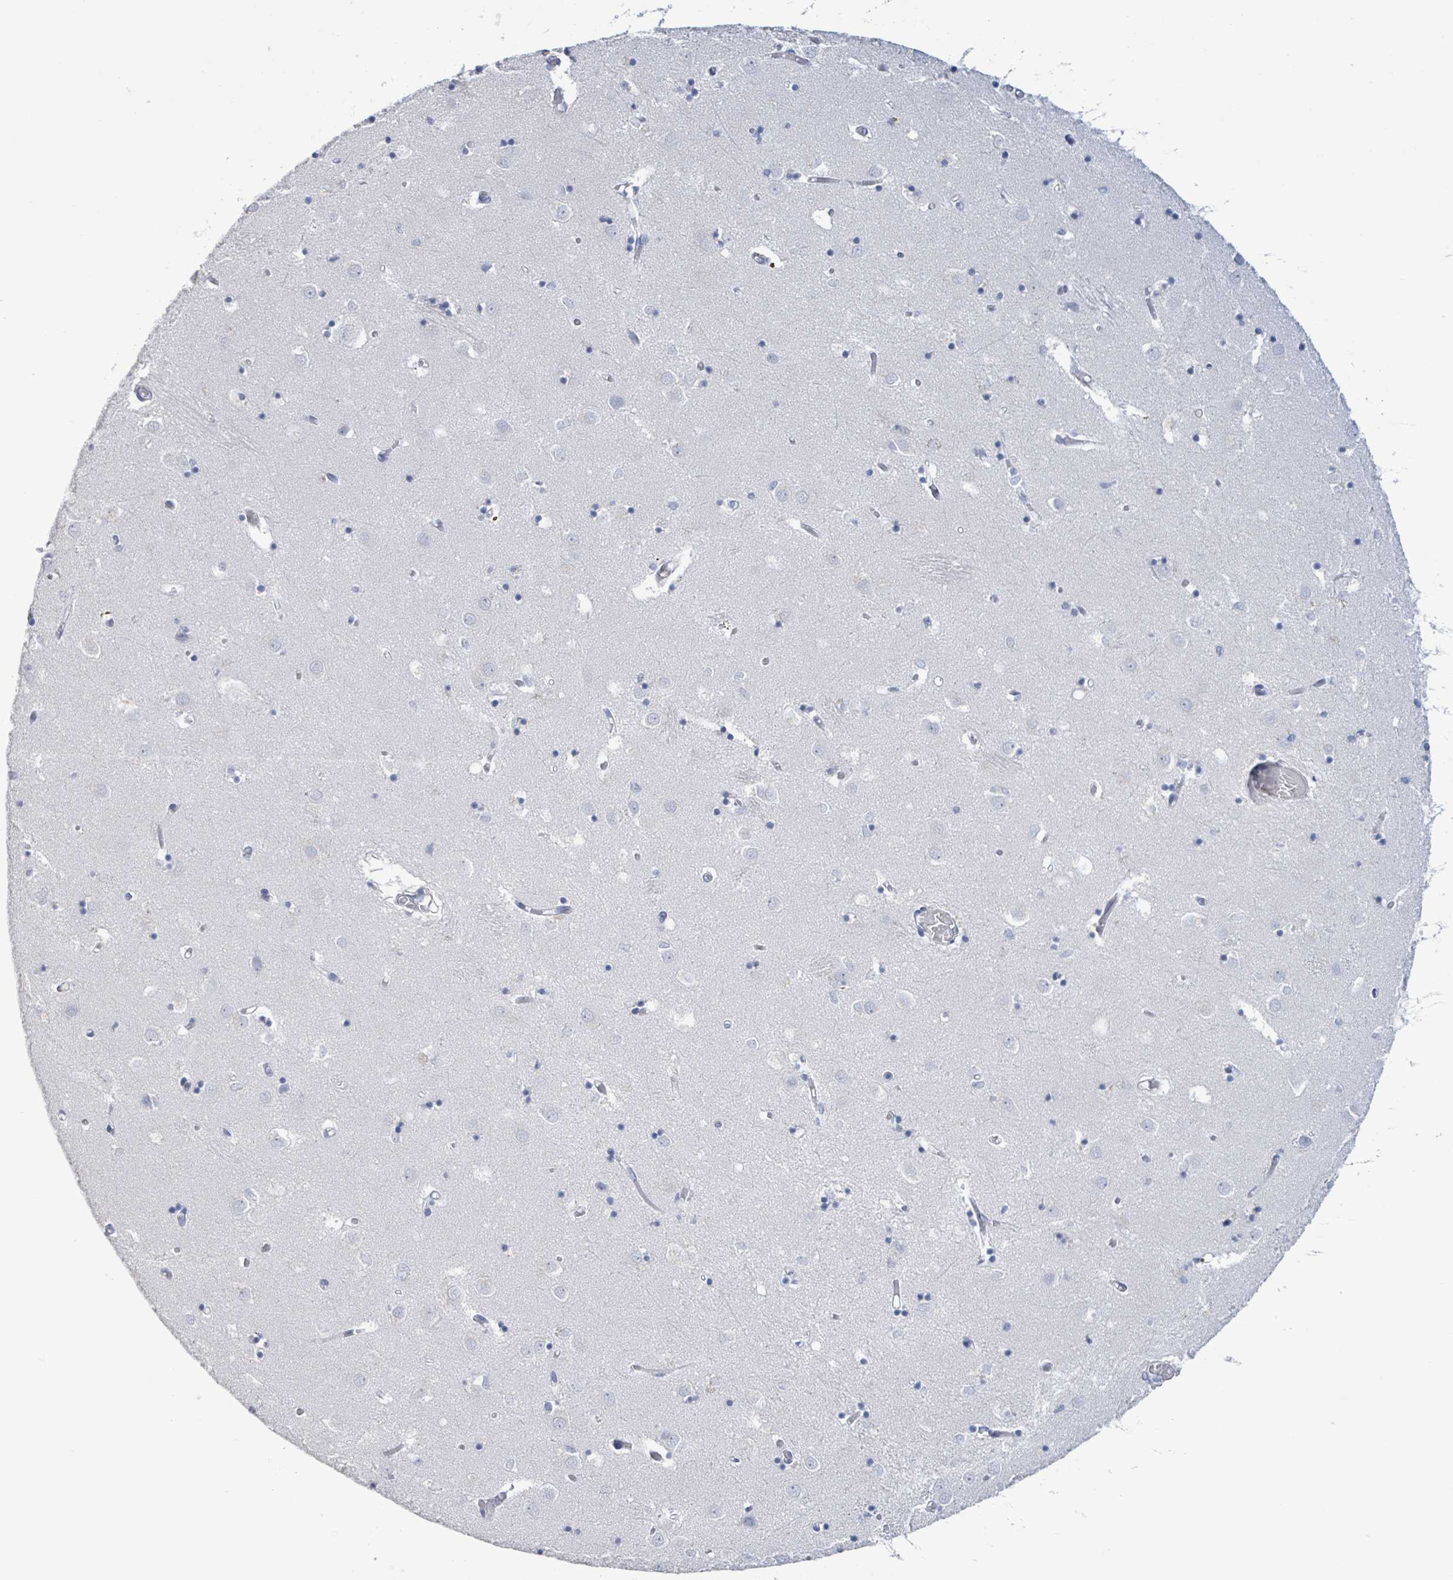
{"staining": {"intensity": "negative", "quantity": "none", "location": "none"}, "tissue": "caudate", "cell_type": "Glial cells", "image_type": "normal", "snomed": [{"axis": "morphology", "description": "Normal tissue, NOS"}, {"axis": "topography", "description": "Lateral ventricle wall"}], "caption": "This image is of unremarkable caudate stained with immunohistochemistry (IHC) to label a protein in brown with the nuclei are counter-stained blue. There is no staining in glial cells.", "gene": "PKLR", "patient": {"sex": "male", "age": 70}}